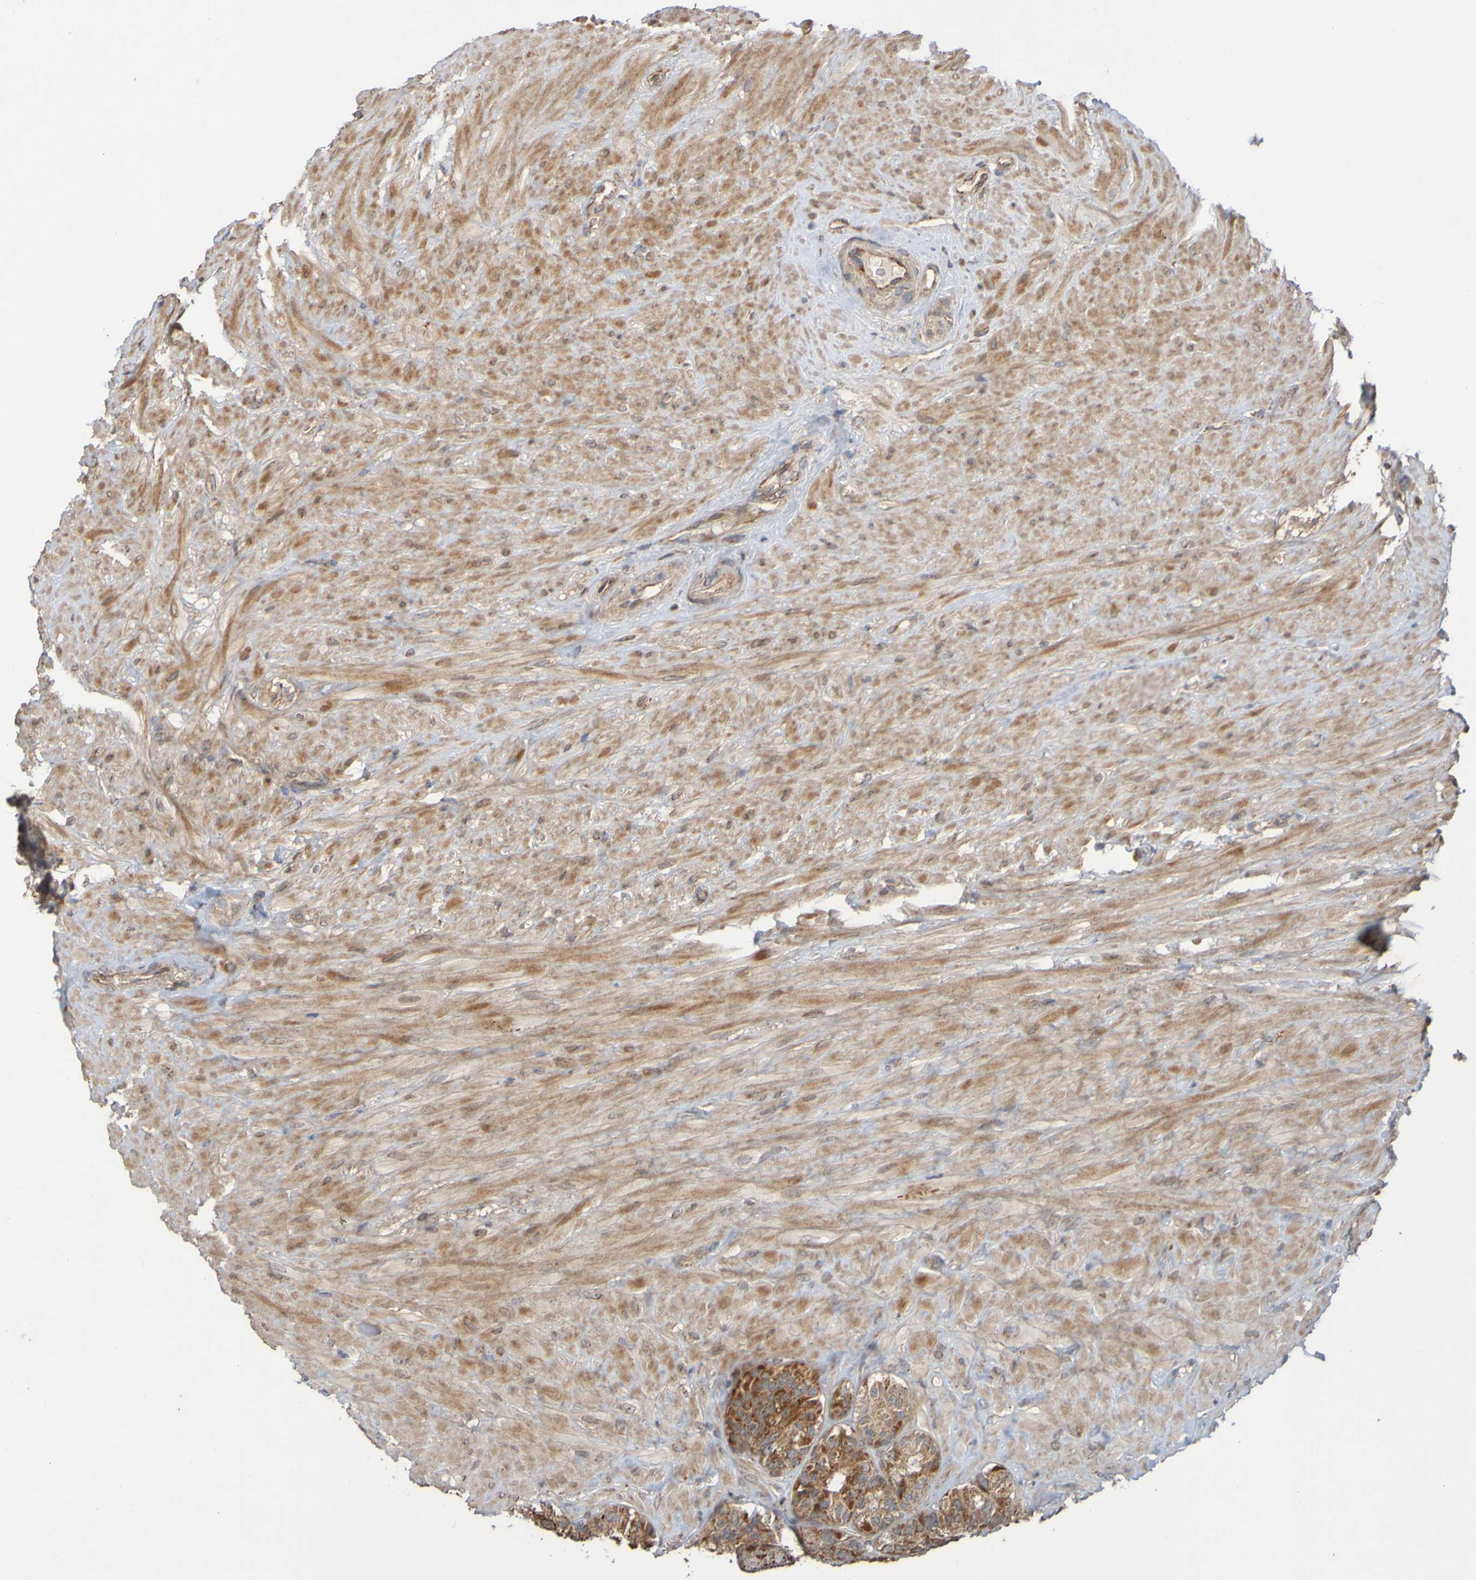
{"staining": {"intensity": "strong", "quantity": ">75%", "location": "cytoplasmic/membranous"}, "tissue": "seminal vesicle", "cell_type": "Glandular cells", "image_type": "normal", "snomed": [{"axis": "morphology", "description": "Normal tissue, NOS"}, {"axis": "topography", "description": "Seminal veicle"}], "caption": "DAB (3,3'-diaminobenzidine) immunohistochemical staining of benign human seminal vesicle shows strong cytoplasmic/membranous protein staining in about >75% of glandular cells. The protein is shown in brown color, while the nuclei are stained blue.", "gene": "TMBIM1", "patient": {"sex": "male", "age": 68}}